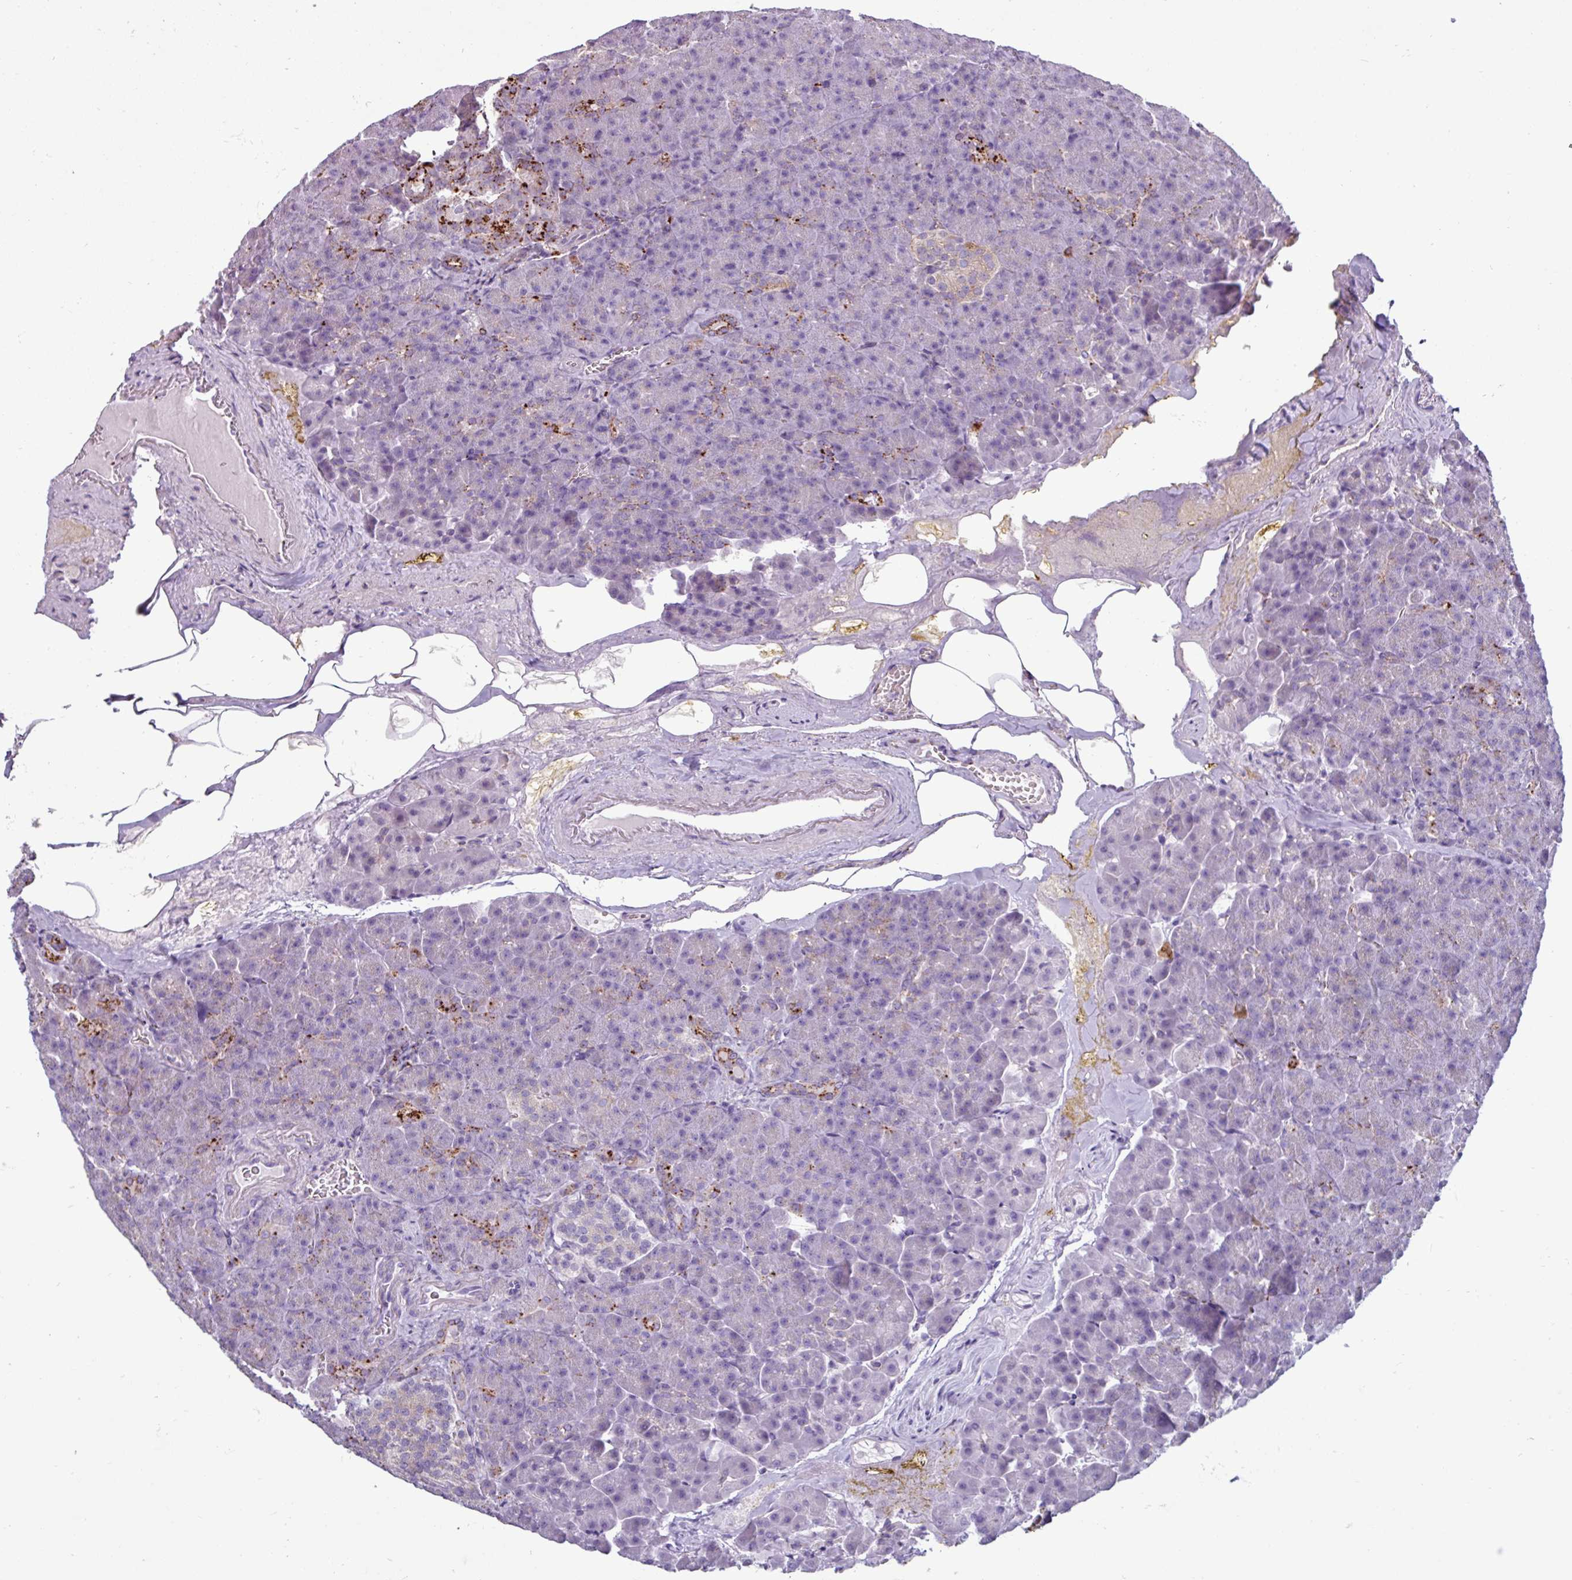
{"staining": {"intensity": "moderate", "quantity": "<25%", "location": "cytoplasmic/membranous"}, "tissue": "pancreas", "cell_type": "Exocrine glandular cells", "image_type": "normal", "snomed": [{"axis": "morphology", "description": "Normal tissue, NOS"}, {"axis": "topography", "description": "Pancreas"}], "caption": "The immunohistochemical stain labels moderate cytoplasmic/membranous staining in exocrine glandular cells of unremarkable pancreas. The staining is performed using DAB (3,3'-diaminobenzidine) brown chromogen to label protein expression. The nuclei are counter-stained blue using hematoxylin.", "gene": "AMIGO2", "patient": {"sex": "female", "age": 74}}